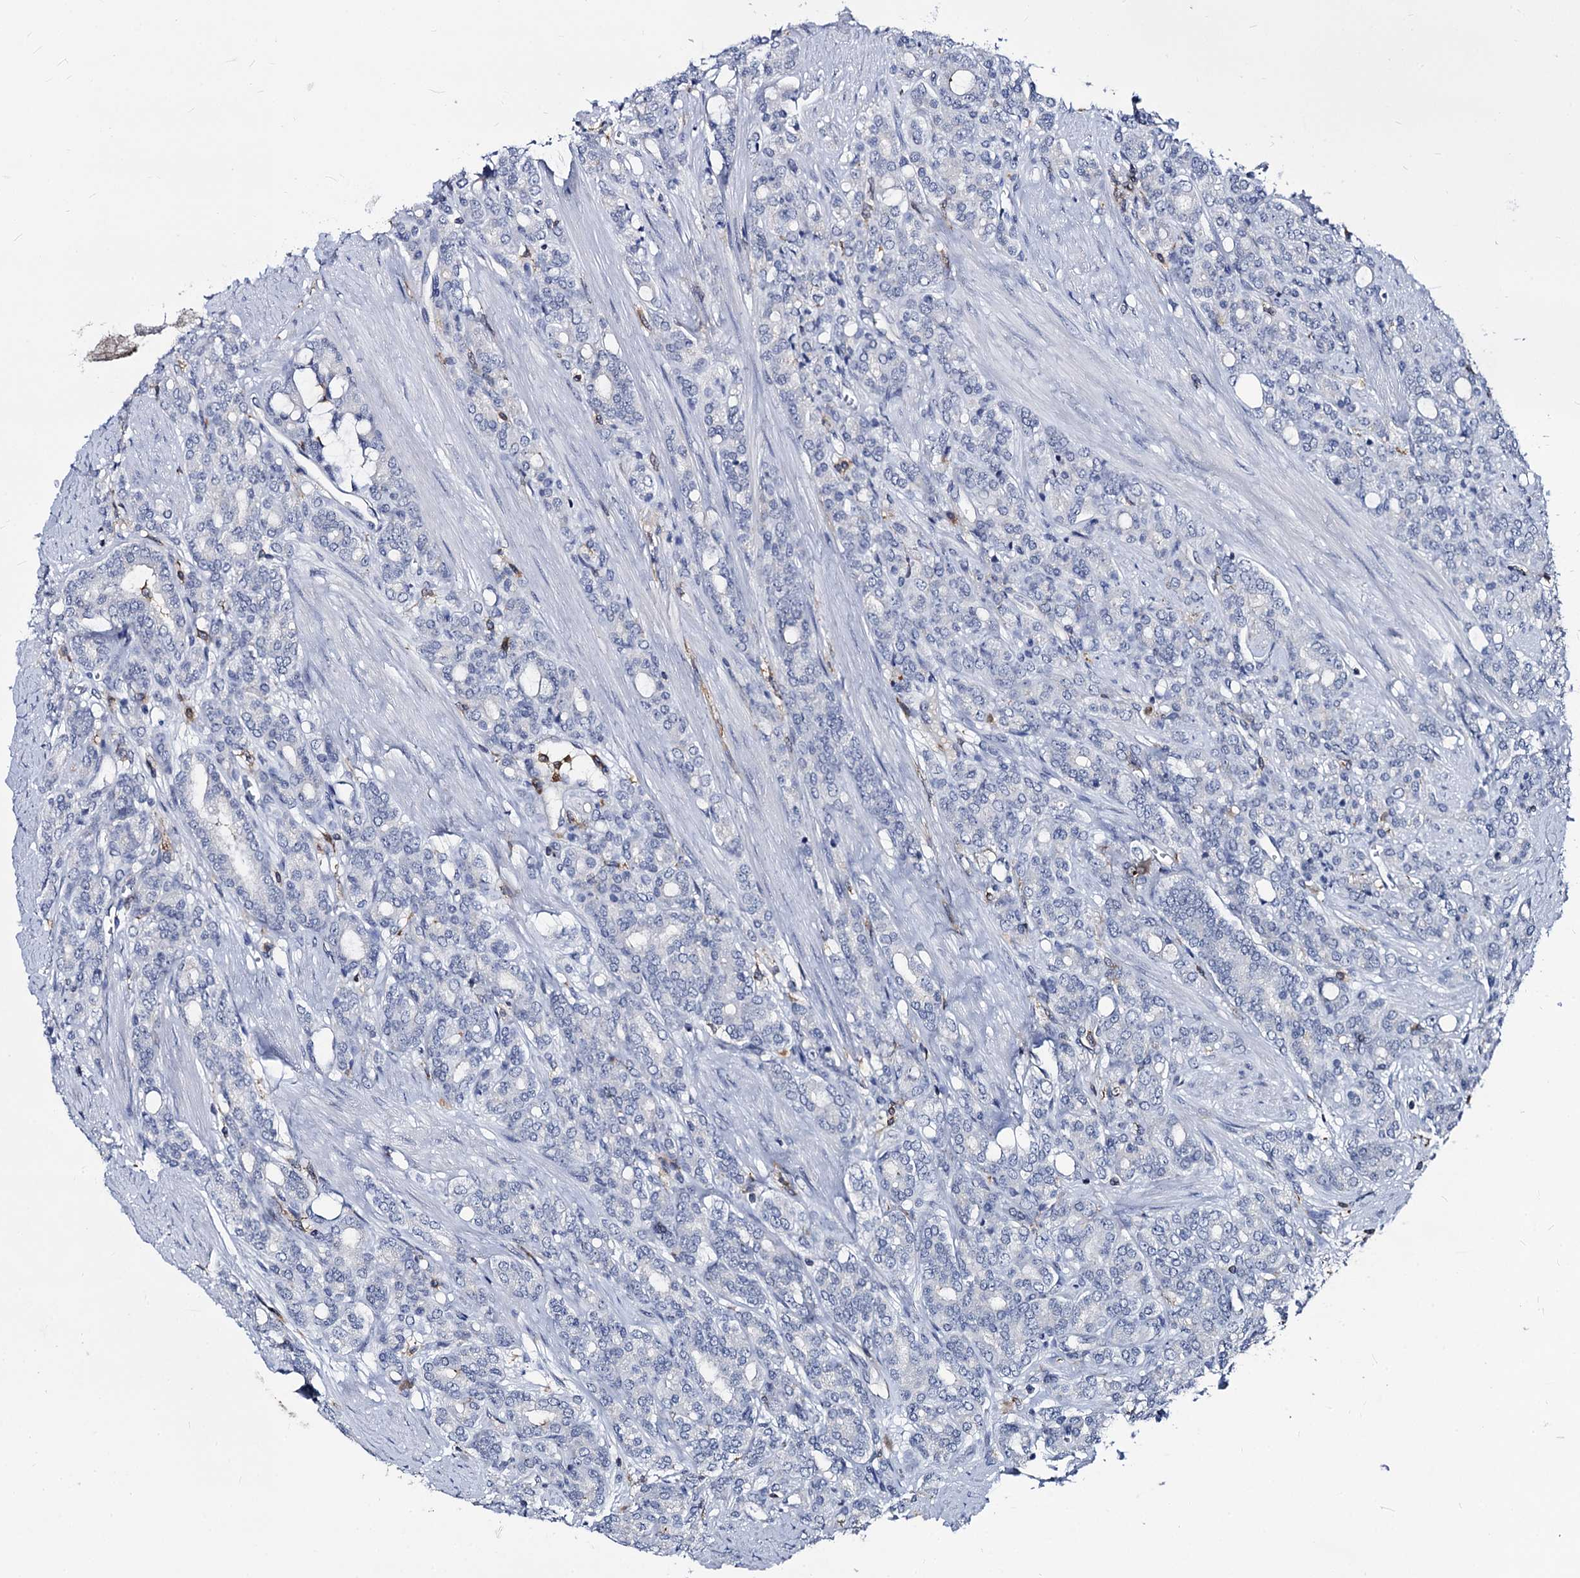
{"staining": {"intensity": "negative", "quantity": "none", "location": "none"}, "tissue": "prostate cancer", "cell_type": "Tumor cells", "image_type": "cancer", "snomed": [{"axis": "morphology", "description": "Adenocarcinoma, High grade"}, {"axis": "topography", "description": "Prostate"}], "caption": "The histopathology image reveals no staining of tumor cells in prostate high-grade adenocarcinoma.", "gene": "RHOG", "patient": {"sex": "male", "age": 62}}